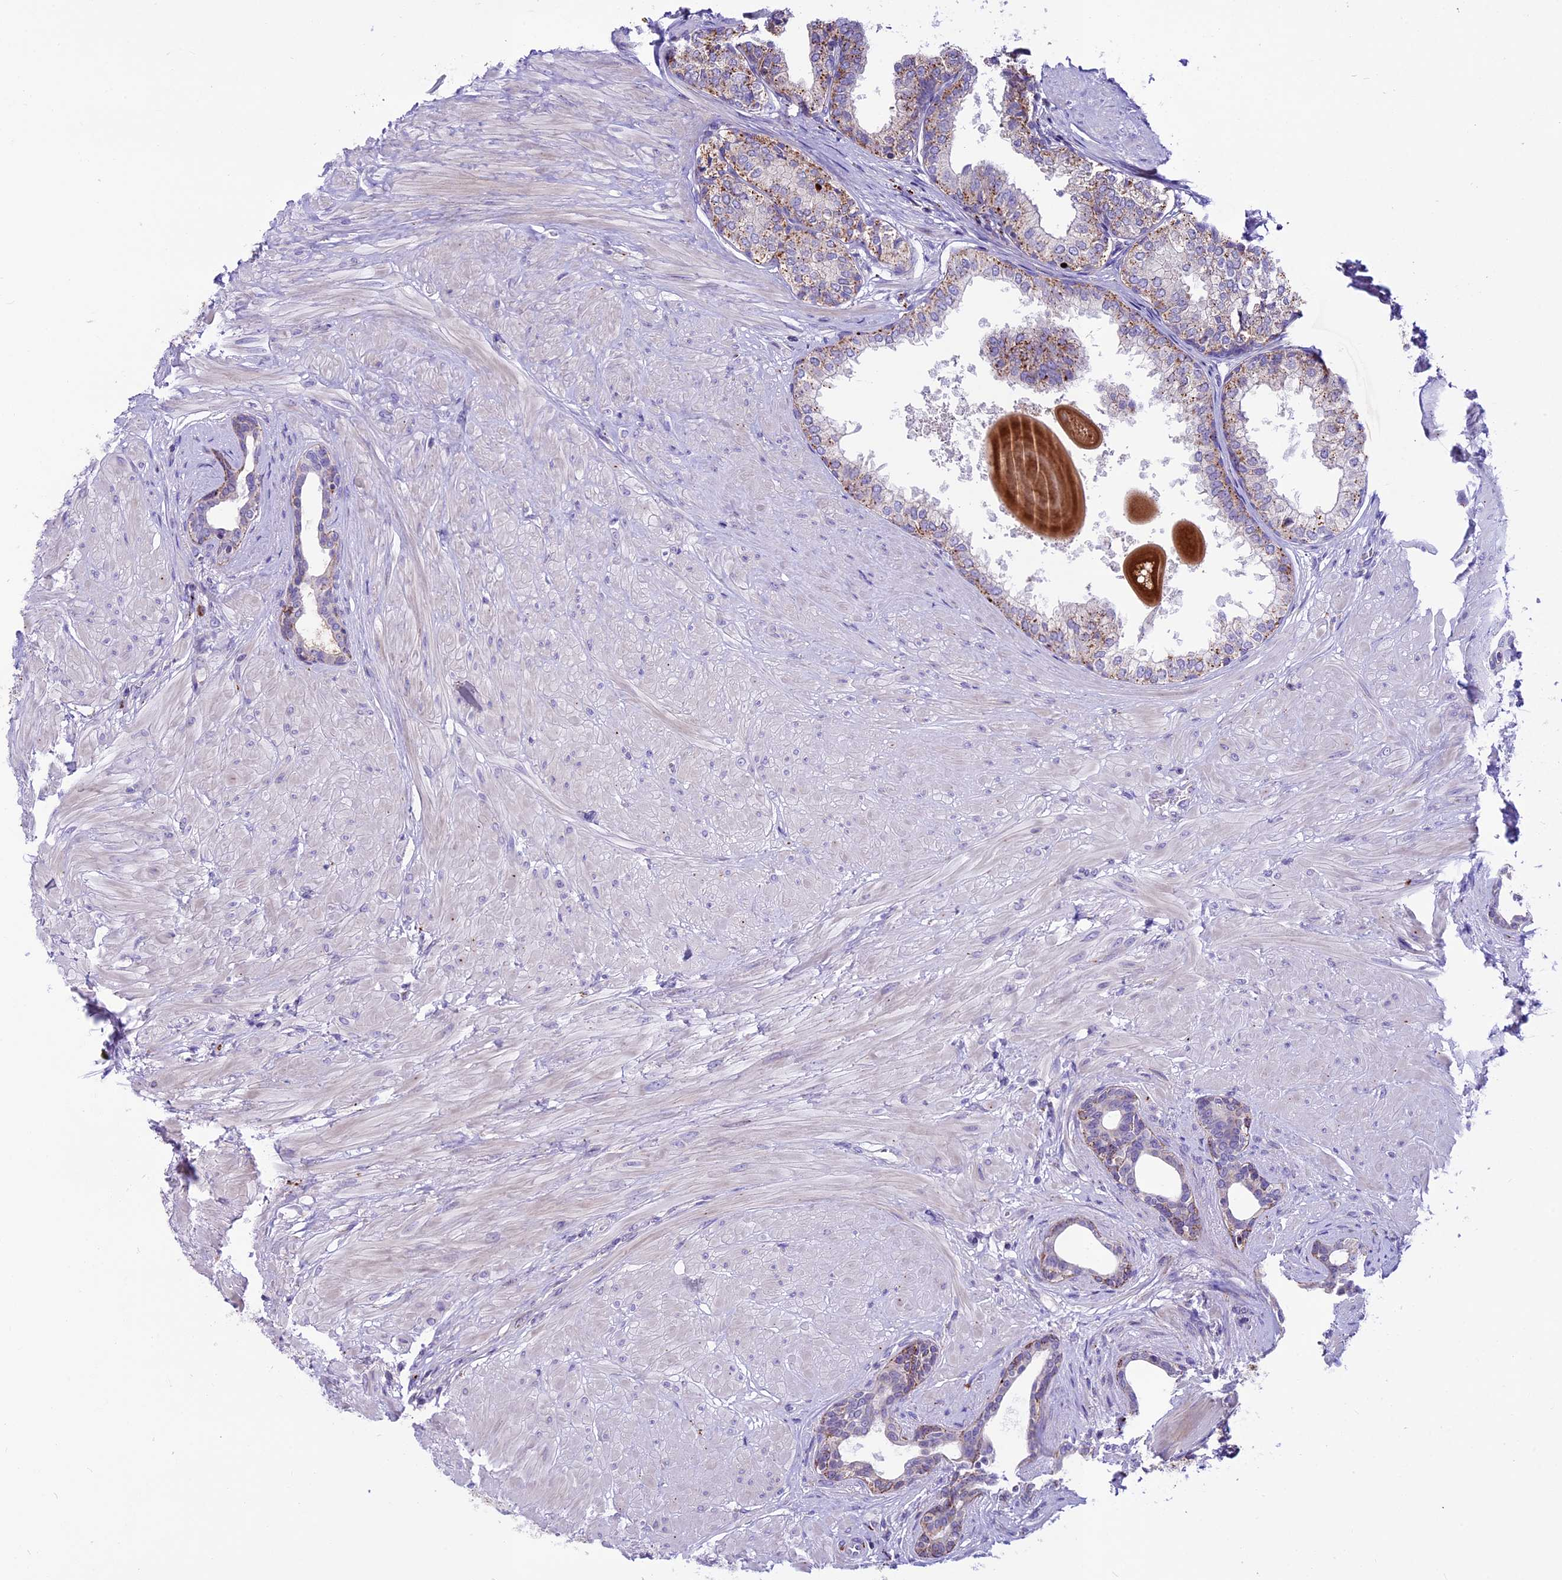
{"staining": {"intensity": "moderate", "quantity": "25%-75%", "location": "cytoplasmic/membranous"}, "tissue": "prostate", "cell_type": "Glandular cells", "image_type": "normal", "snomed": [{"axis": "morphology", "description": "Normal tissue, NOS"}, {"axis": "topography", "description": "Prostate"}], "caption": "The micrograph demonstrates a brown stain indicating the presence of a protein in the cytoplasmic/membranous of glandular cells in prostate. (DAB IHC, brown staining for protein, blue staining for nuclei).", "gene": "THRSP", "patient": {"sex": "male", "age": 48}}